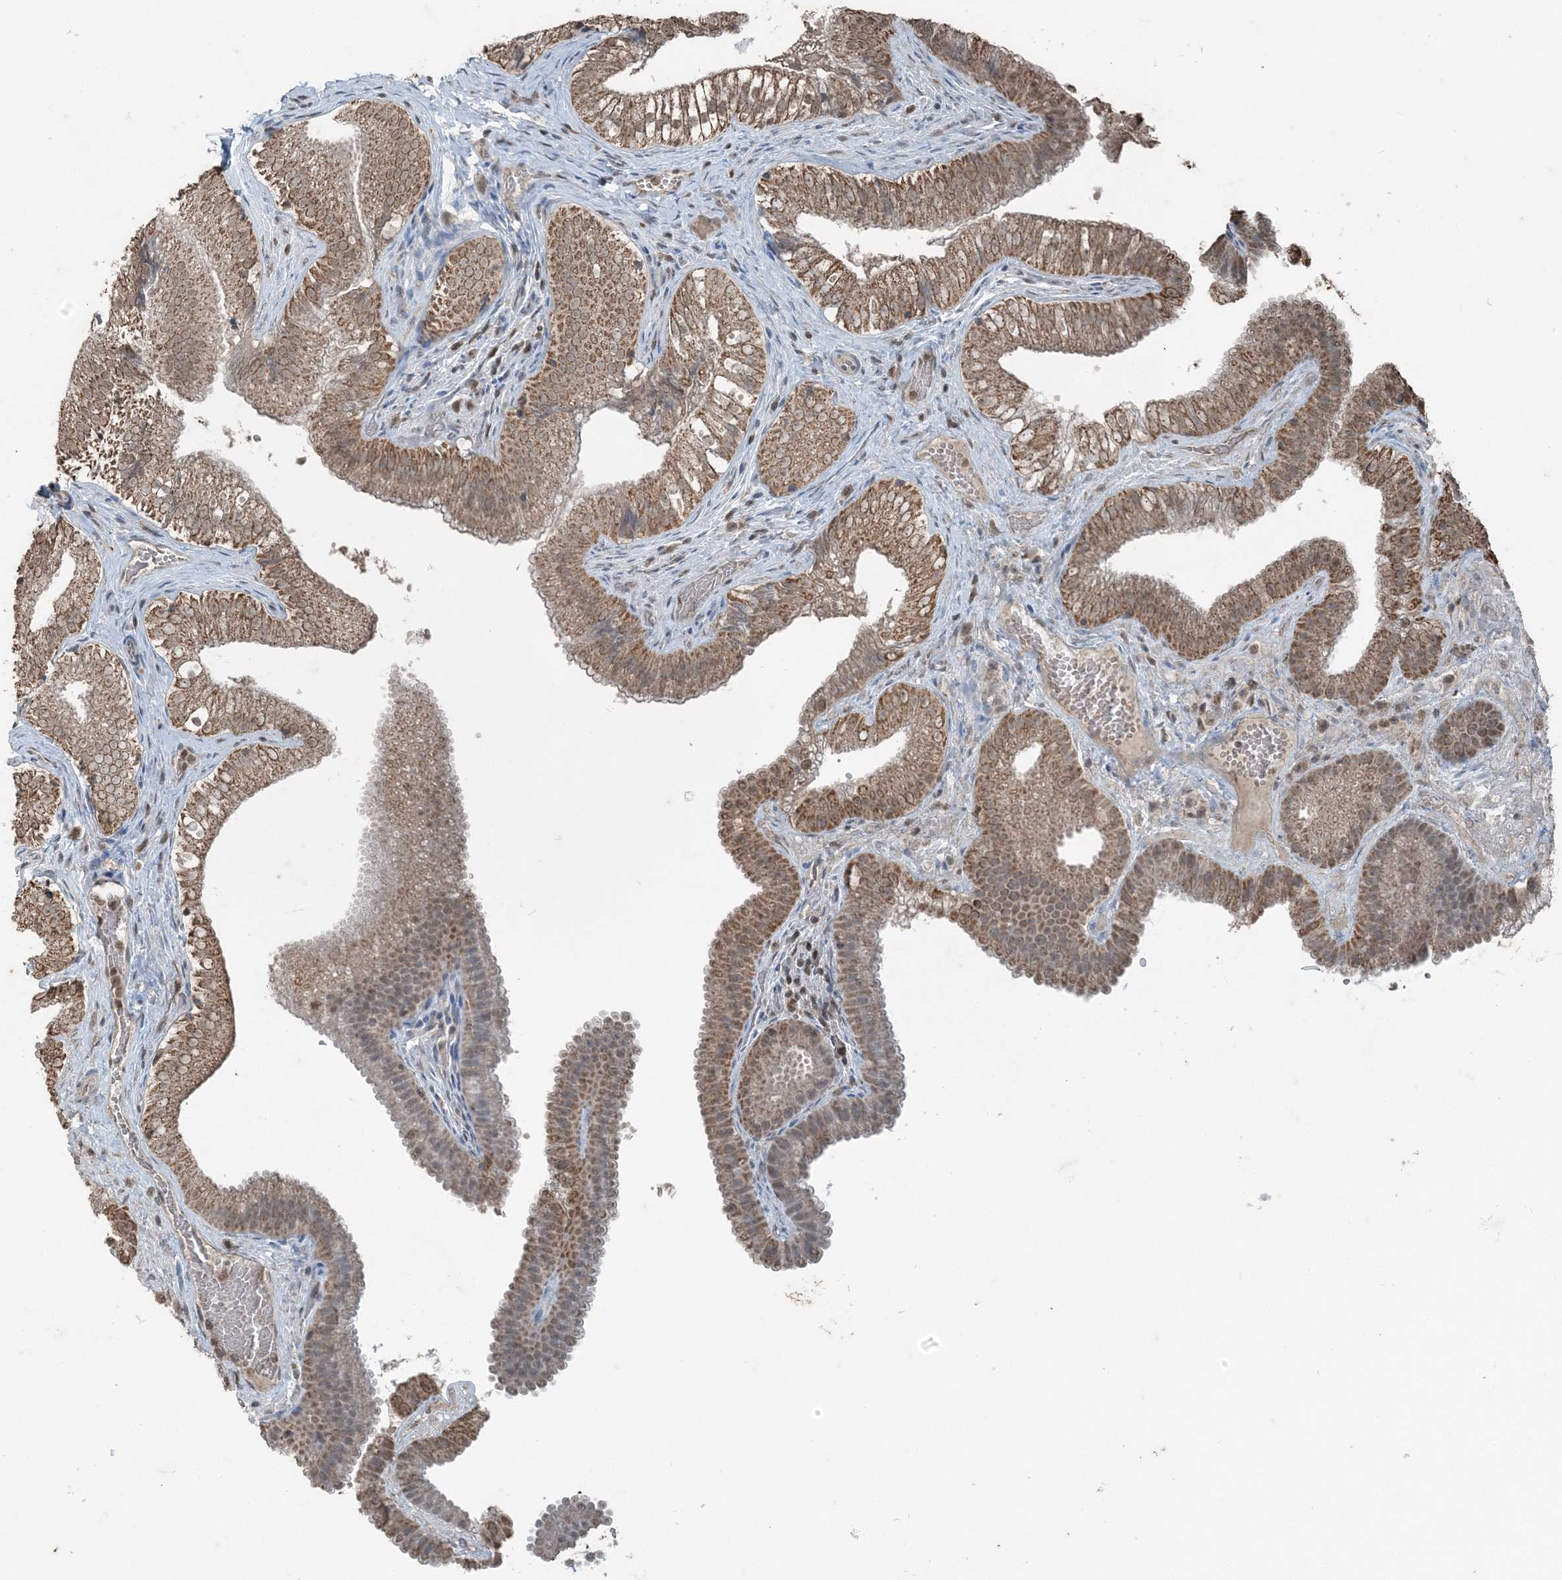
{"staining": {"intensity": "moderate", "quantity": ">75%", "location": "cytoplasmic/membranous,nuclear"}, "tissue": "gallbladder", "cell_type": "Glandular cells", "image_type": "normal", "snomed": [{"axis": "morphology", "description": "Normal tissue, NOS"}, {"axis": "topography", "description": "Gallbladder"}], "caption": "A photomicrograph of human gallbladder stained for a protein demonstrates moderate cytoplasmic/membranous,nuclear brown staining in glandular cells. (IHC, brightfield microscopy, high magnification).", "gene": "GNL1", "patient": {"sex": "female", "age": 30}}